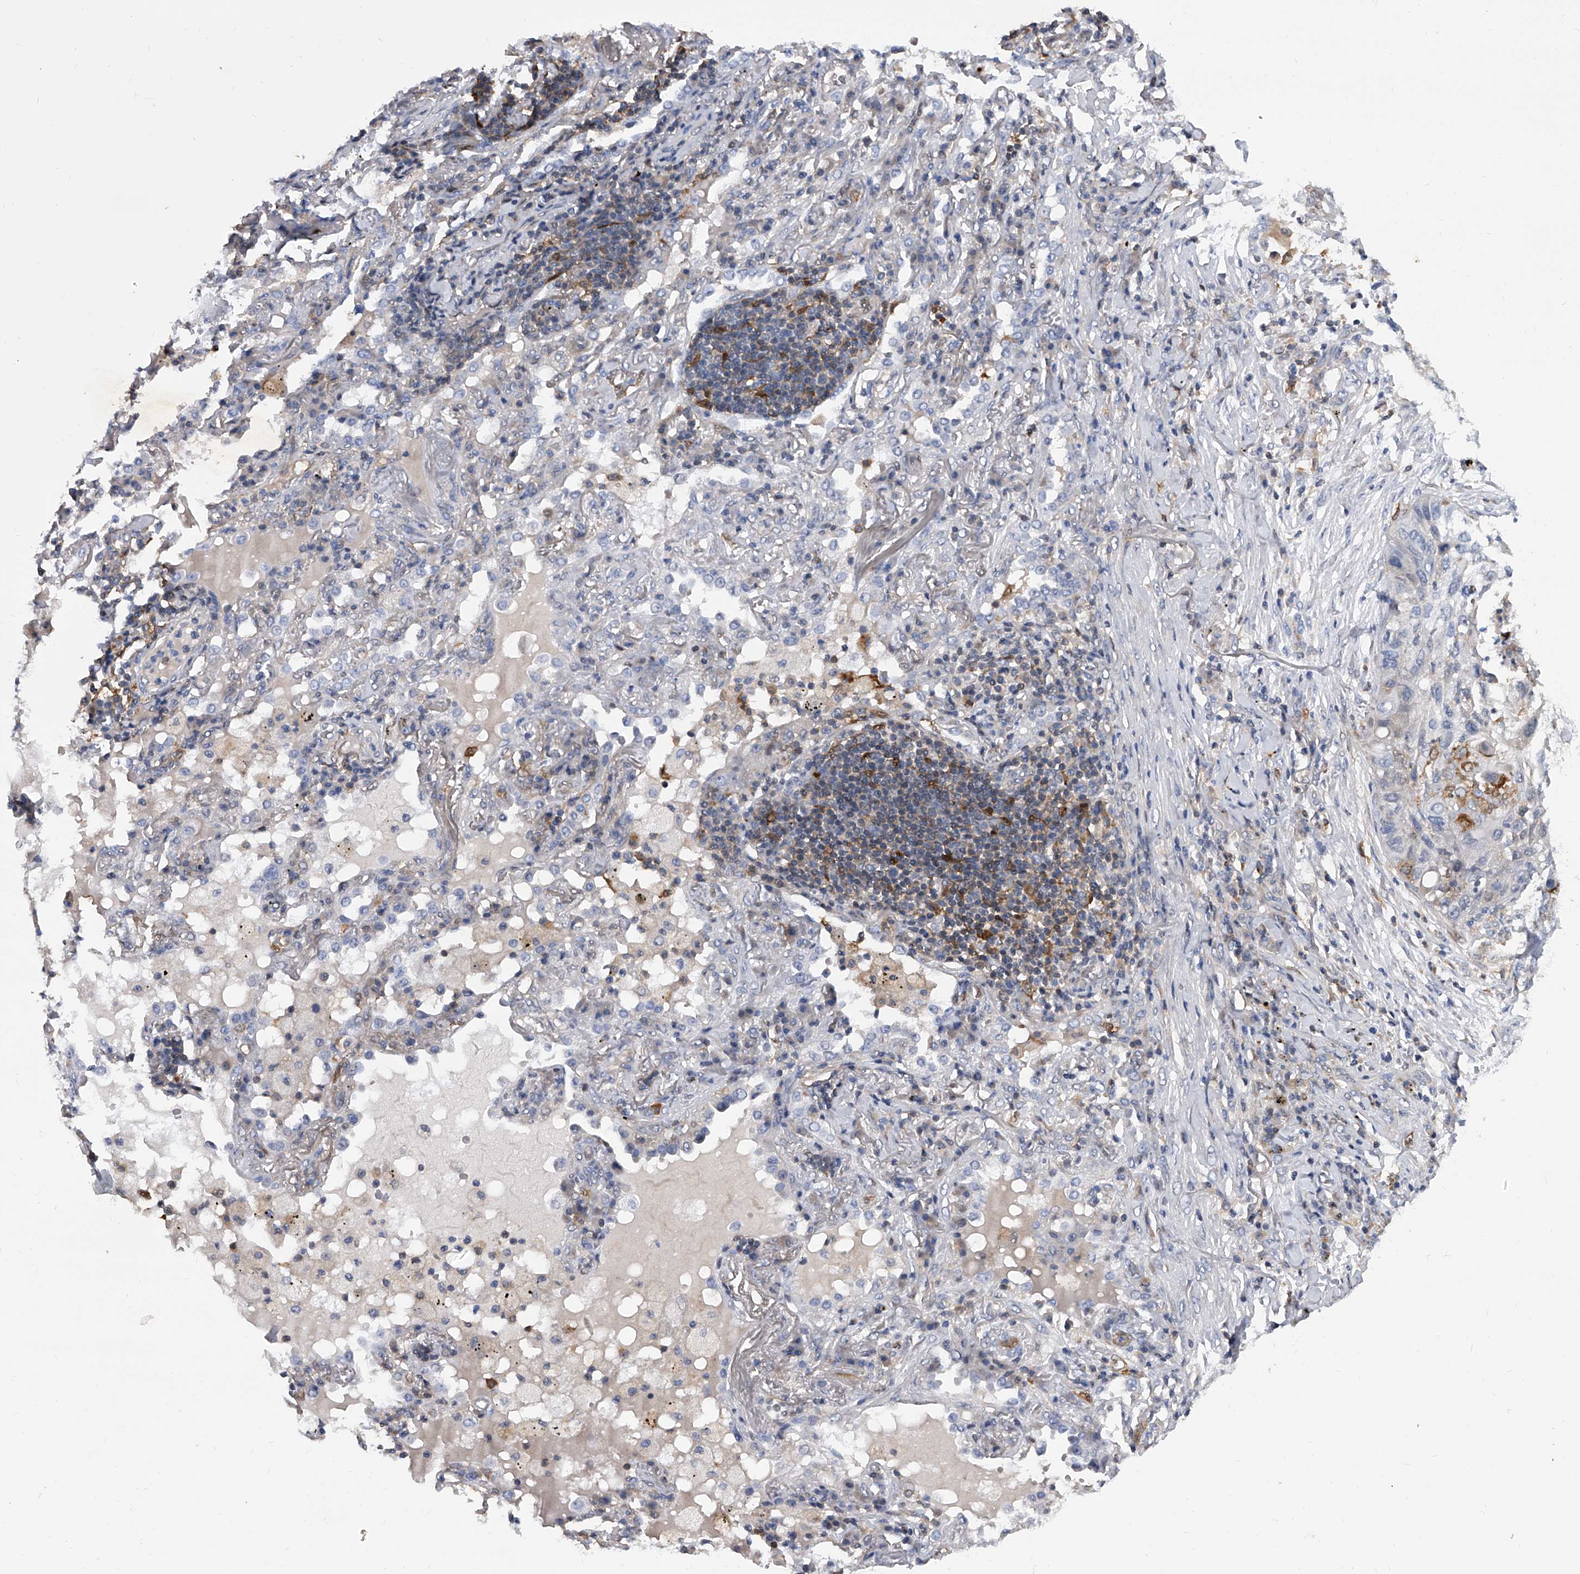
{"staining": {"intensity": "weak", "quantity": "<25%", "location": "cytoplasmic/membranous"}, "tissue": "lung cancer", "cell_type": "Tumor cells", "image_type": "cancer", "snomed": [{"axis": "morphology", "description": "Squamous cell carcinoma, NOS"}, {"axis": "topography", "description": "Lung"}], "caption": "IHC image of lung squamous cell carcinoma stained for a protein (brown), which reveals no positivity in tumor cells. Nuclei are stained in blue.", "gene": "SERPINB9", "patient": {"sex": "female", "age": 63}}